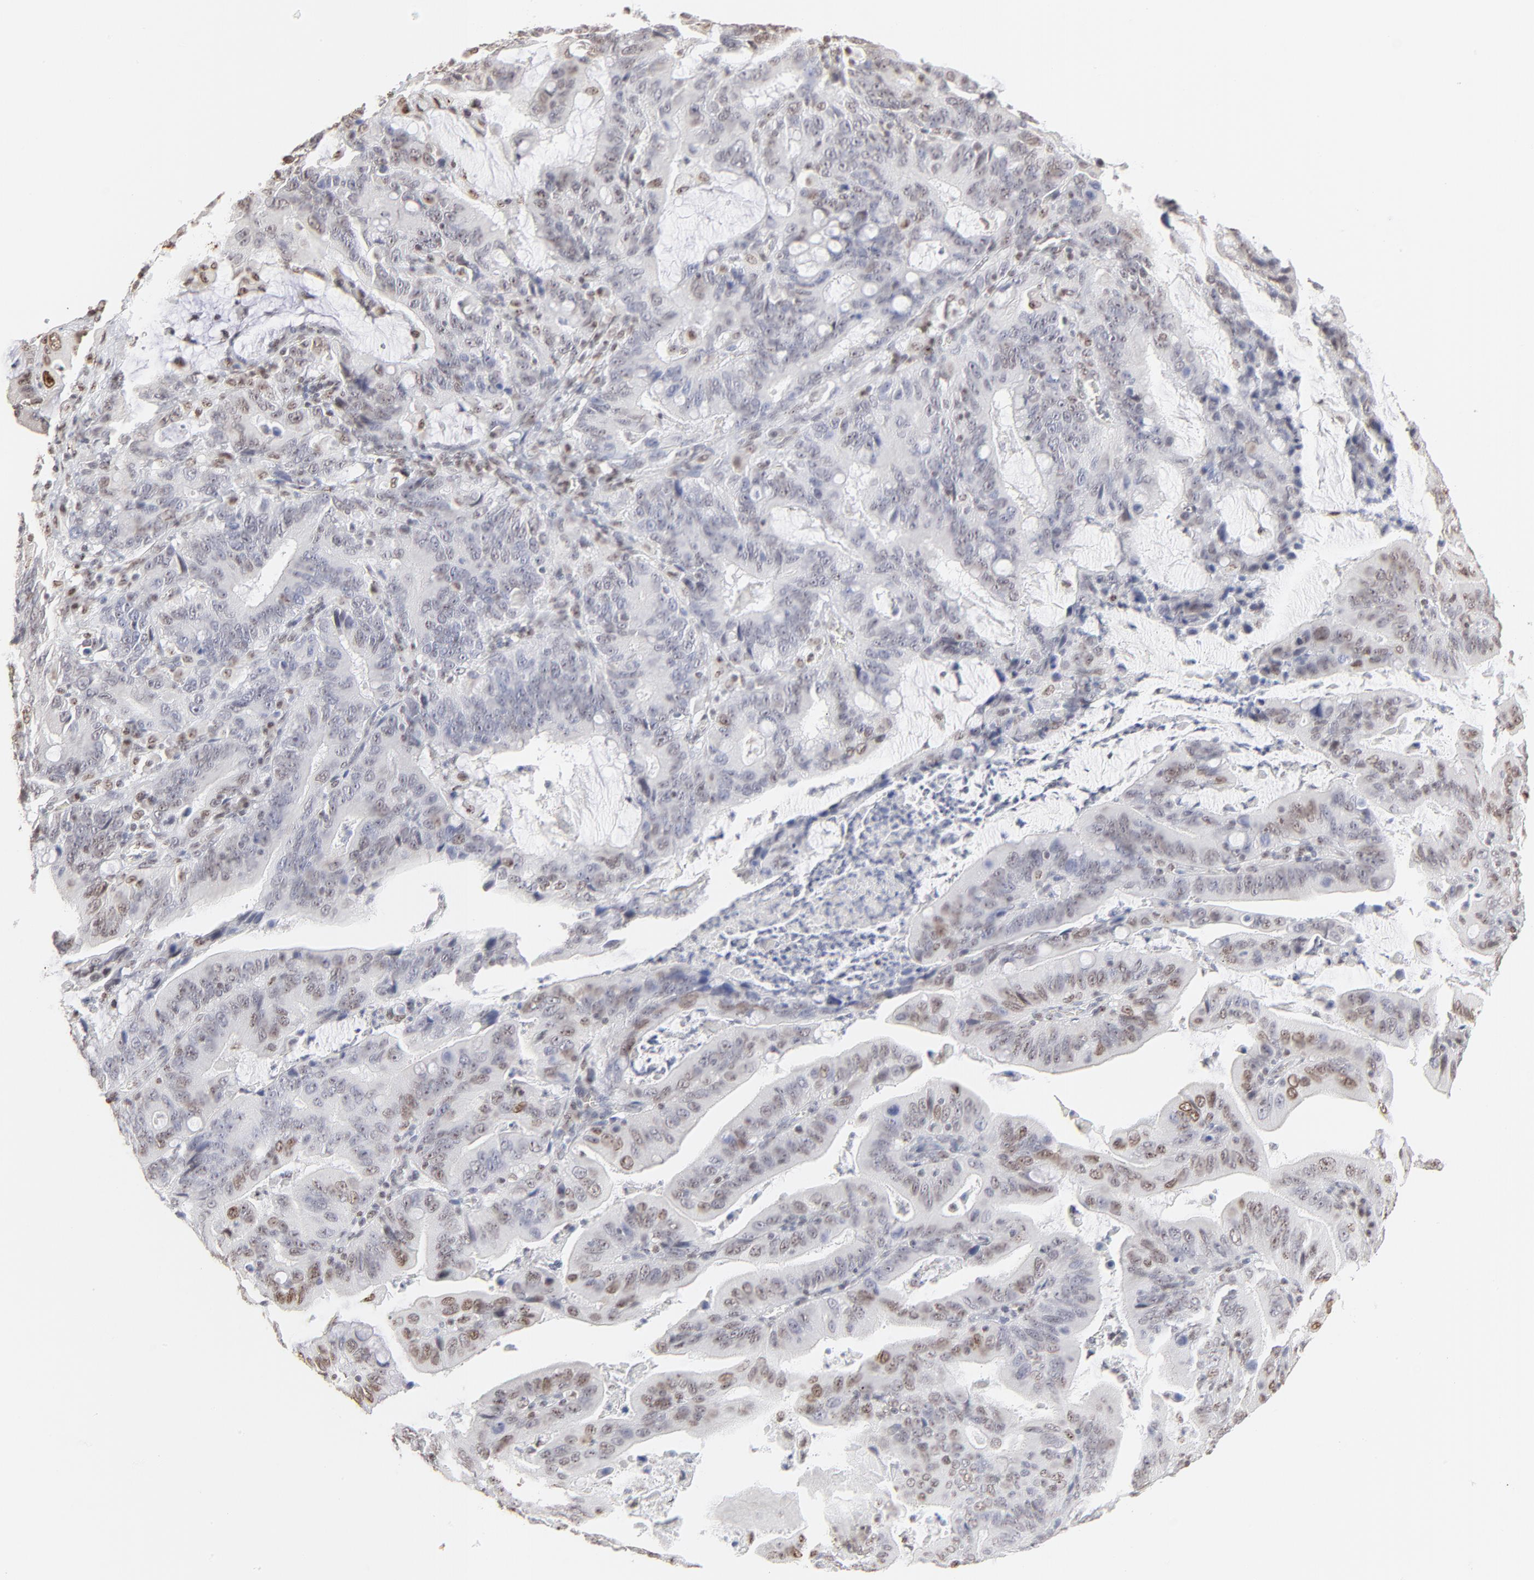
{"staining": {"intensity": "weak", "quantity": "<25%", "location": "nuclear"}, "tissue": "stomach cancer", "cell_type": "Tumor cells", "image_type": "cancer", "snomed": [{"axis": "morphology", "description": "Adenocarcinoma, NOS"}, {"axis": "topography", "description": "Stomach, upper"}], "caption": "This is an IHC micrograph of stomach adenocarcinoma. There is no staining in tumor cells.", "gene": "NFIL3", "patient": {"sex": "male", "age": 63}}